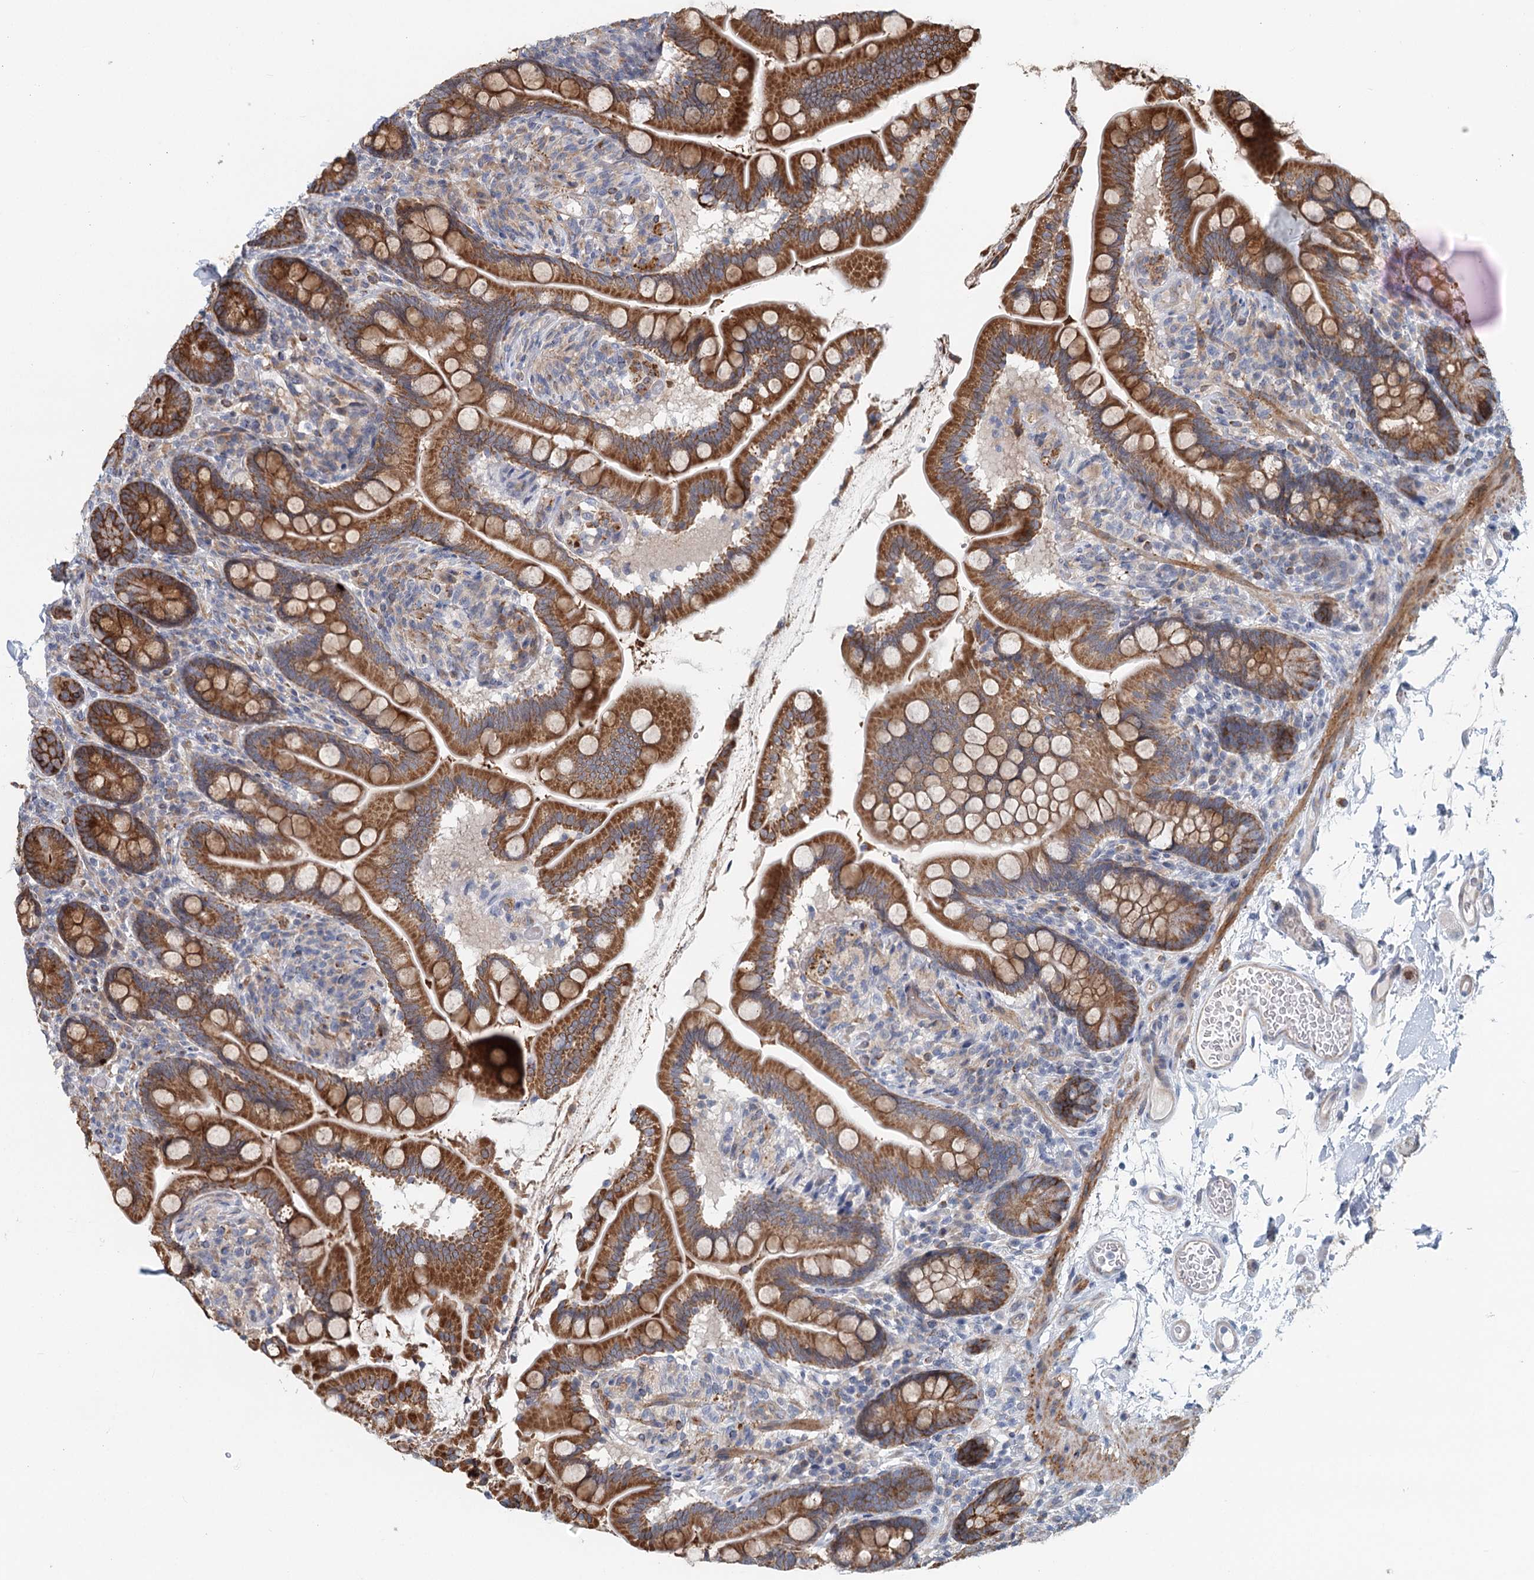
{"staining": {"intensity": "strong", "quantity": ">75%", "location": "cytoplasmic/membranous"}, "tissue": "small intestine", "cell_type": "Glandular cells", "image_type": "normal", "snomed": [{"axis": "morphology", "description": "Normal tissue, NOS"}, {"axis": "topography", "description": "Small intestine"}], "caption": "Unremarkable small intestine was stained to show a protein in brown. There is high levels of strong cytoplasmic/membranous positivity in approximately >75% of glandular cells.", "gene": "RNF111", "patient": {"sex": "female", "age": 64}}